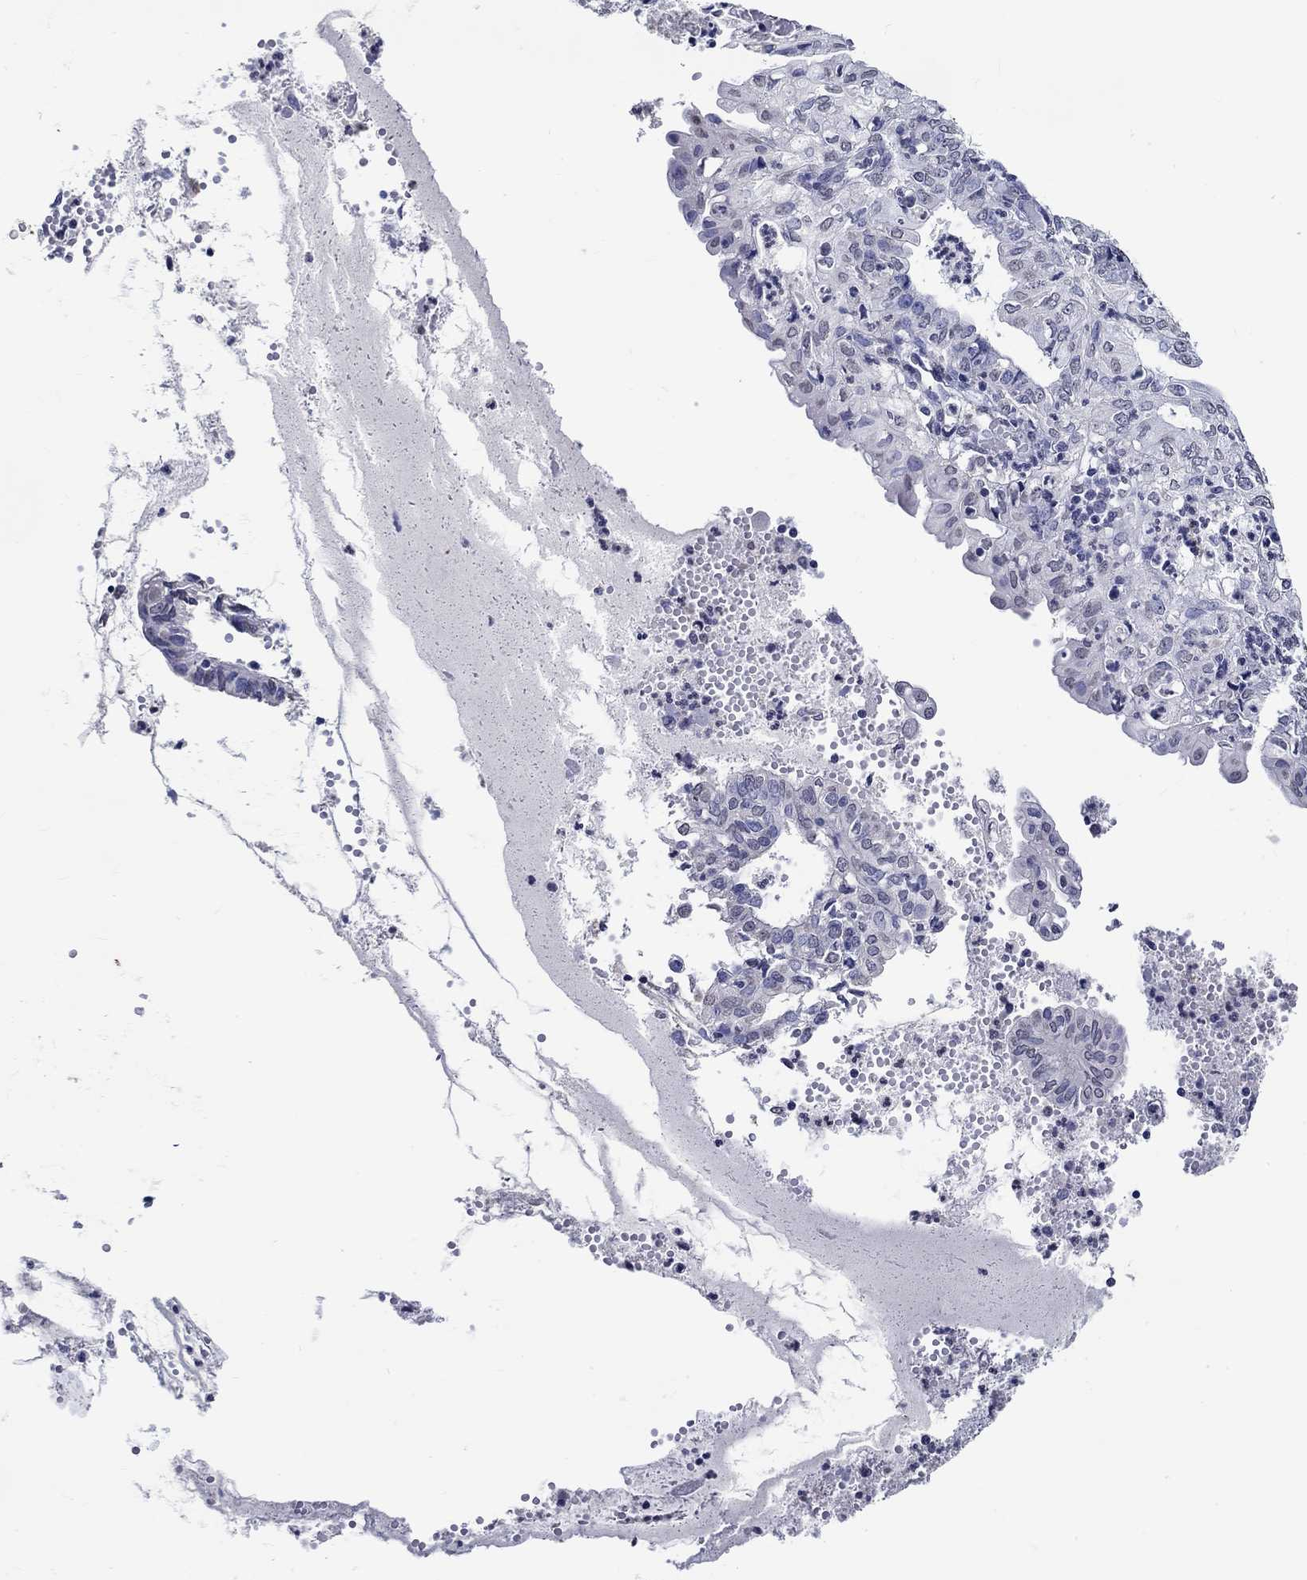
{"staining": {"intensity": "negative", "quantity": "none", "location": "none"}, "tissue": "endometrial cancer", "cell_type": "Tumor cells", "image_type": "cancer", "snomed": [{"axis": "morphology", "description": "Adenocarcinoma, NOS"}, {"axis": "topography", "description": "Endometrium"}], "caption": "Histopathology image shows no significant protein staining in tumor cells of endometrial cancer.", "gene": "PDE1B", "patient": {"sex": "female", "age": 68}}